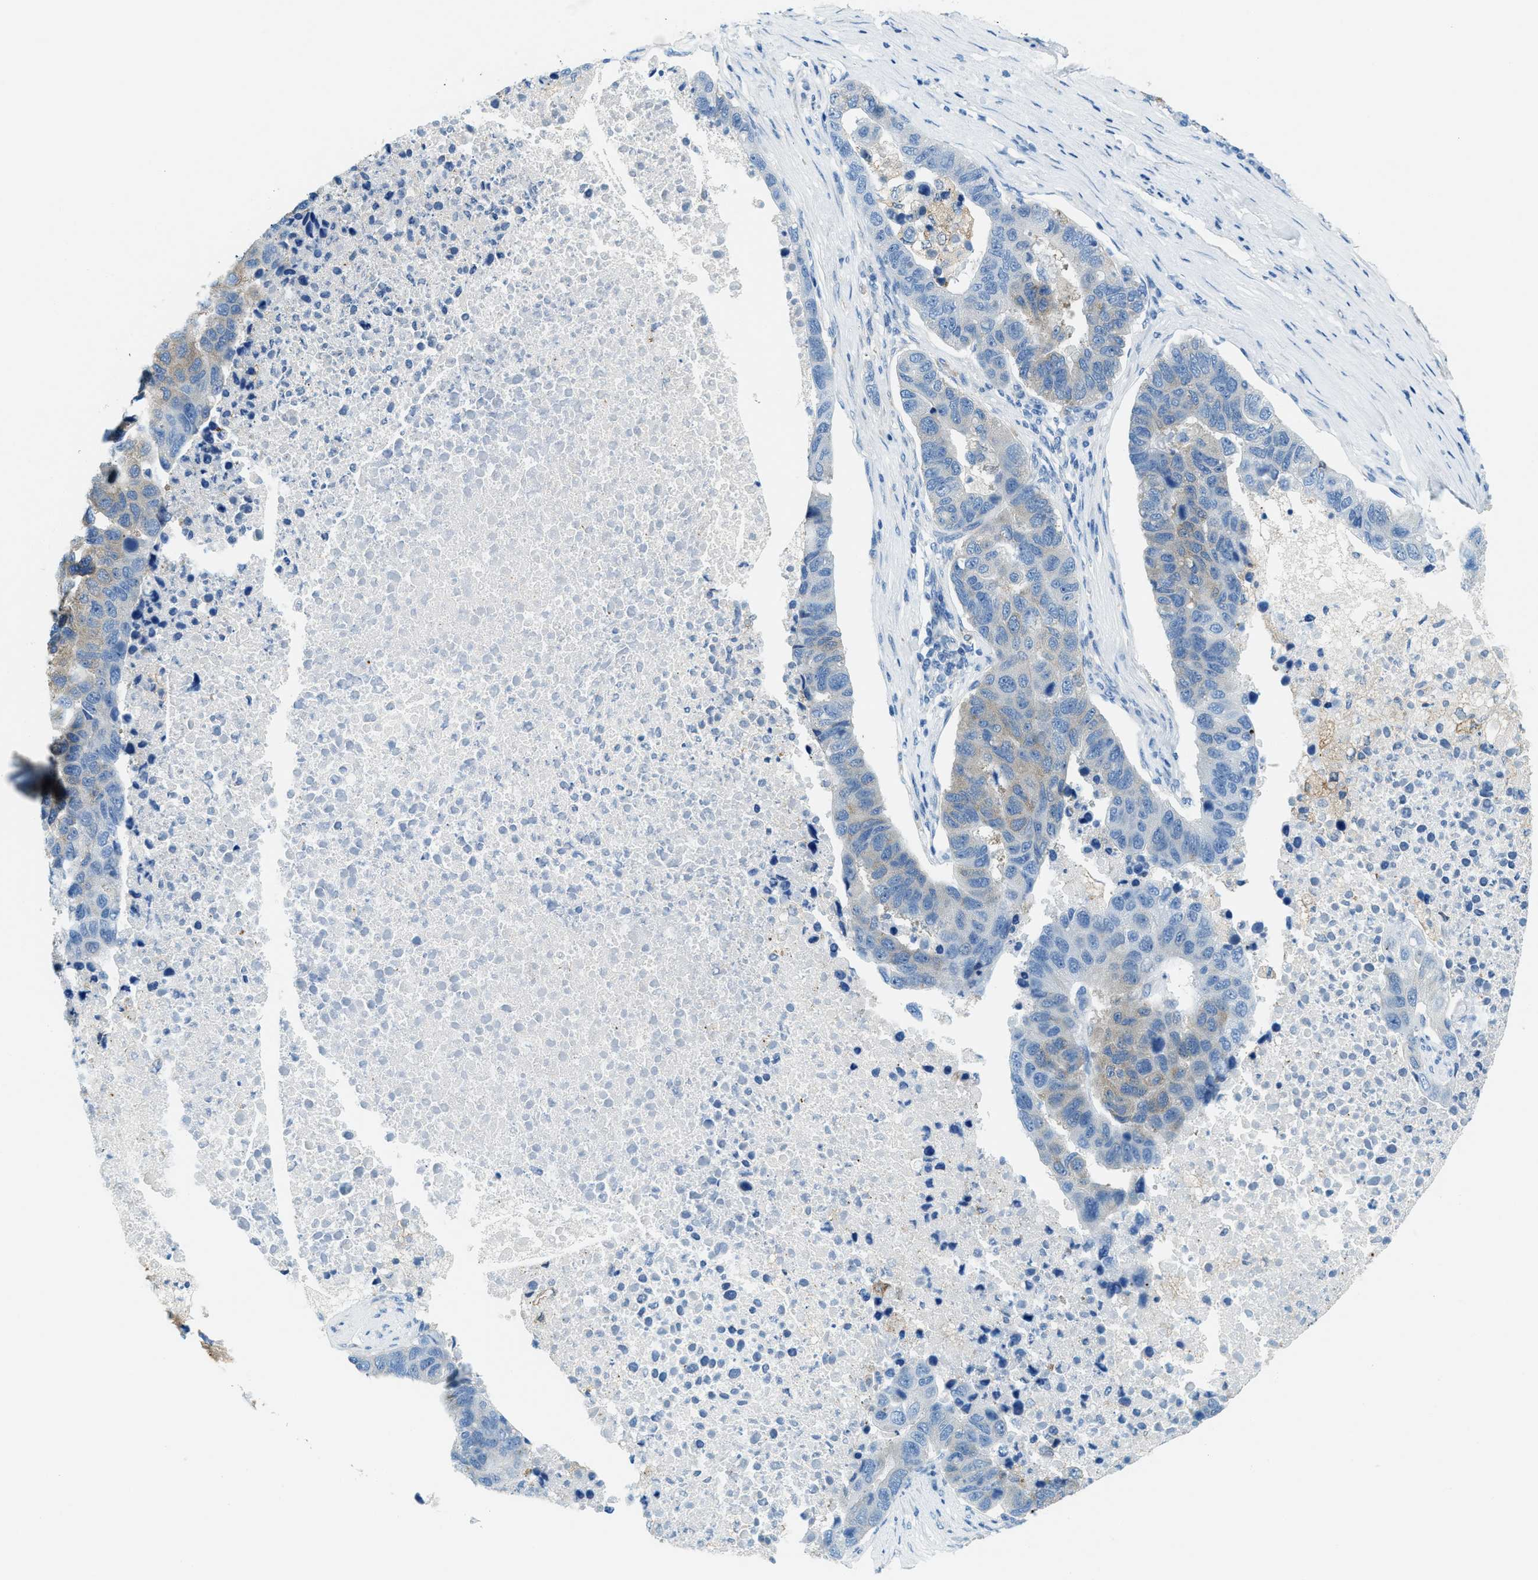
{"staining": {"intensity": "weak", "quantity": "<25%", "location": "cytoplasmic/membranous"}, "tissue": "pancreatic cancer", "cell_type": "Tumor cells", "image_type": "cancer", "snomed": [{"axis": "morphology", "description": "Adenocarcinoma, NOS"}, {"axis": "topography", "description": "Pancreas"}], "caption": "A high-resolution micrograph shows immunohistochemistry (IHC) staining of pancreatic cancer, which exhibits no significant staining in tumor cells.", "gene": "MATCAP2", "patient": {"sex": "female", "age": 61}}